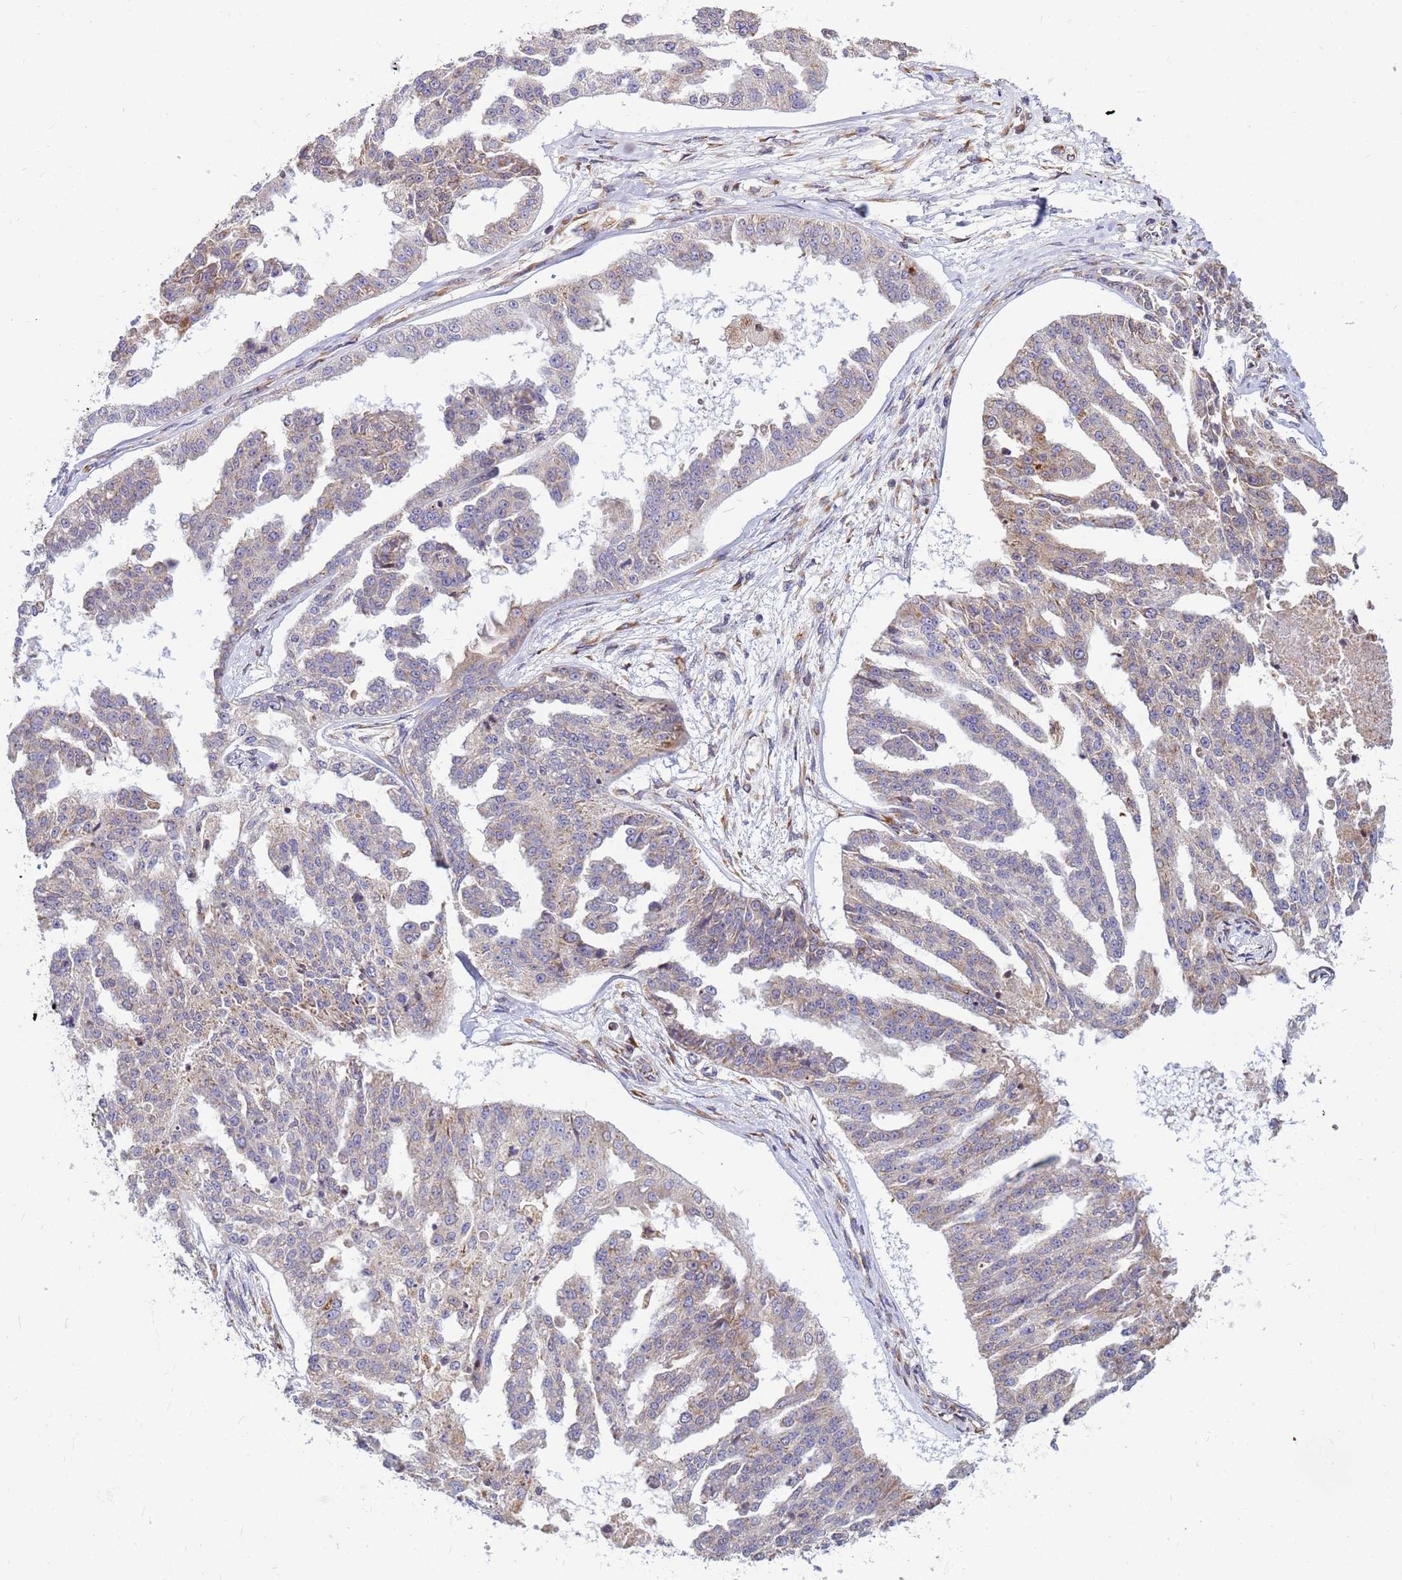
{"staining": {"intensity": "weak", "quantity": "25%-75%", "location": "cytoplasmic/membranous"}, "tissue": "ovarian cancer", "cell_type": "Tumor cells", "image_type": "cancer", "snomed": [{"axis": "morphology", "description": "Cystadenocarcinoma, serous, NOS"}, {"axis": "topography", "description": "Ovary"}], "caption": "This is an image of immunohistochemistry staining of ovarian serous cystadenocarcinoma, which shows weak positivity in the cytoplasmic/membranous of tumor cells.", "gene": "SSR4", "patient": {"sex": "female", "age": 58}}